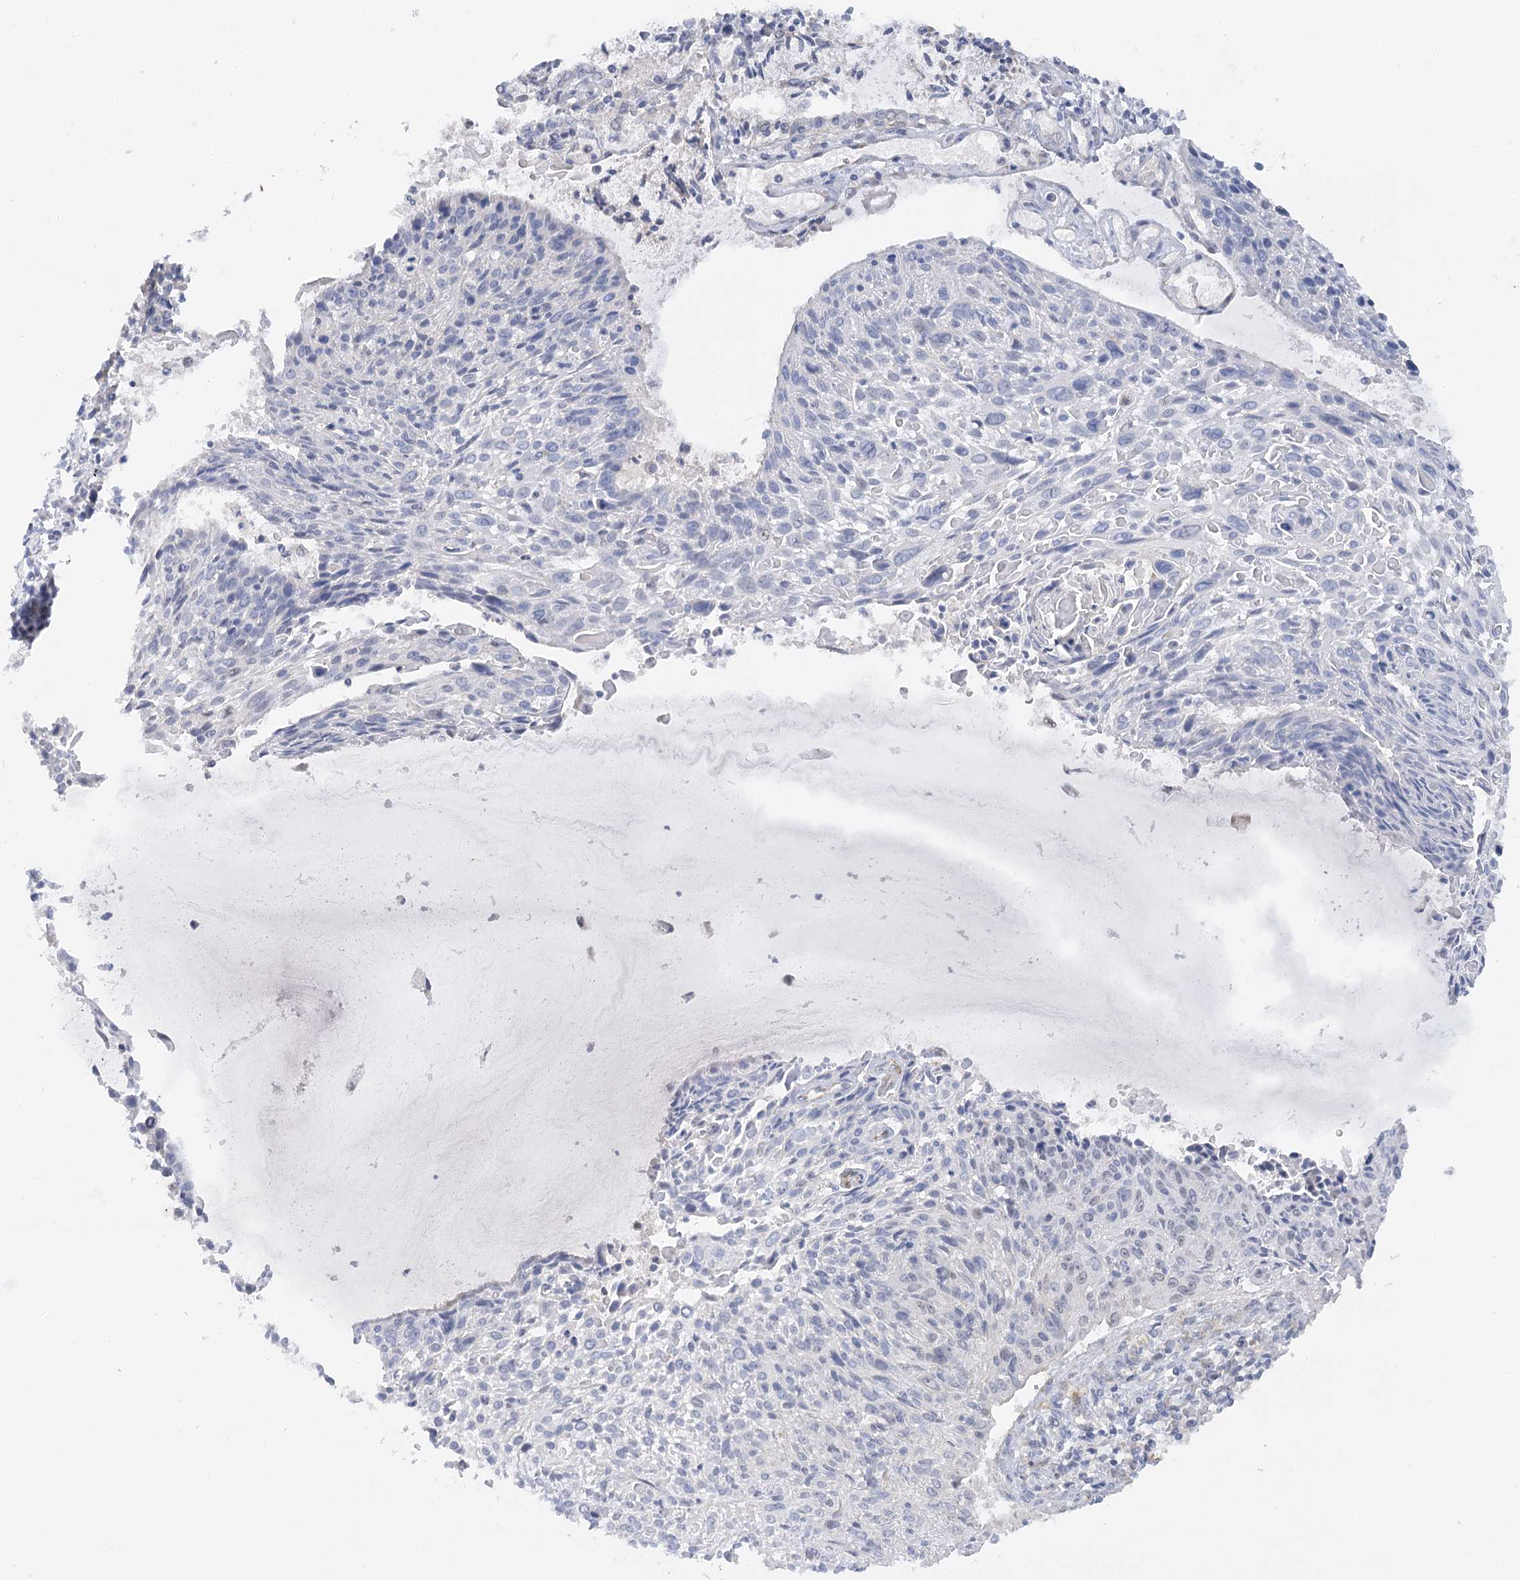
{"staining": {"intensity": "negative", "quantity": "none", "location": "none"}, "tissue": "cervical cancer", "cell_type": "Tumor cells", "image_type": "cancer", "snomed": [{"axis": "morphology", "description": "Squamous cell carcinoma, NOS"}, {"axis": "topography", "description": "Cervix"}], "caption": "This is a histopathology image of immunohistochemistry (IHC) staining of squamous cell carcinoma (cervical), which shows no expression in tumor cells.", "gene": "NELL2", "patient": {"sex": "female", "age": 51}}